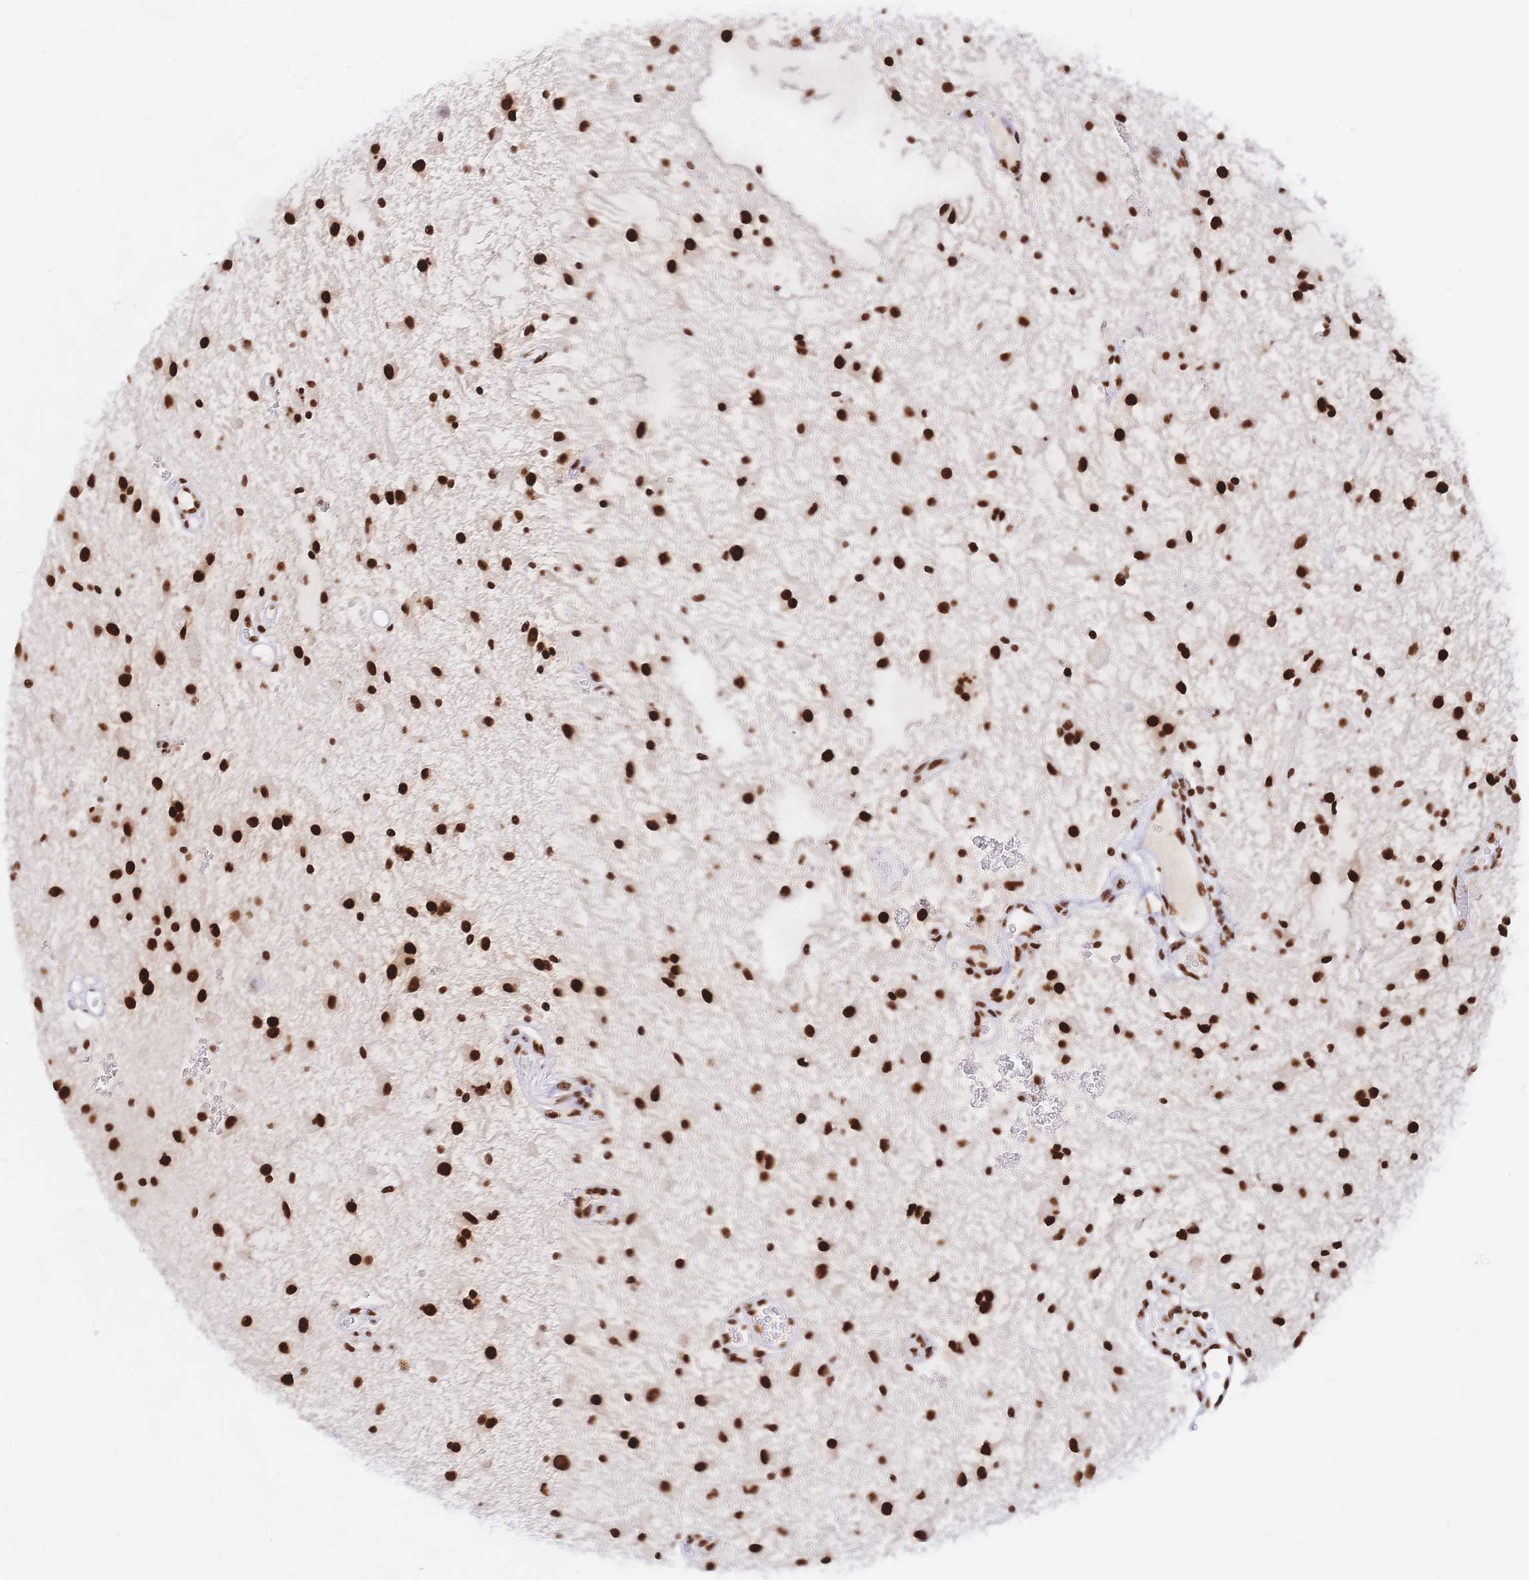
{"staining": {"intensity": "strong", "quantity": ">75%", "location": "nuclear"}, "tissue": "glioma", "cell_type": "Tumor cells", "image_type": "cancer", "snomed": [{"axis": "morphology", "description": "Glioma, malignant, Low grade"}, {"axis": "topography", "description": "Cerebellum"}], "caption": "Glioma stained with DAB (3,3'-diaminobenzidine) IHC displays high levels of strong nuclear expression in approximately >75% of tumor cells. The staining was performed using DAB to visualize the protein expression in brown, while the nuclei were stained in blue with hematoxylin (Magnification: 20x).", "gene": "SRSF1", "patient": {"sex": "female", "age": 14}}